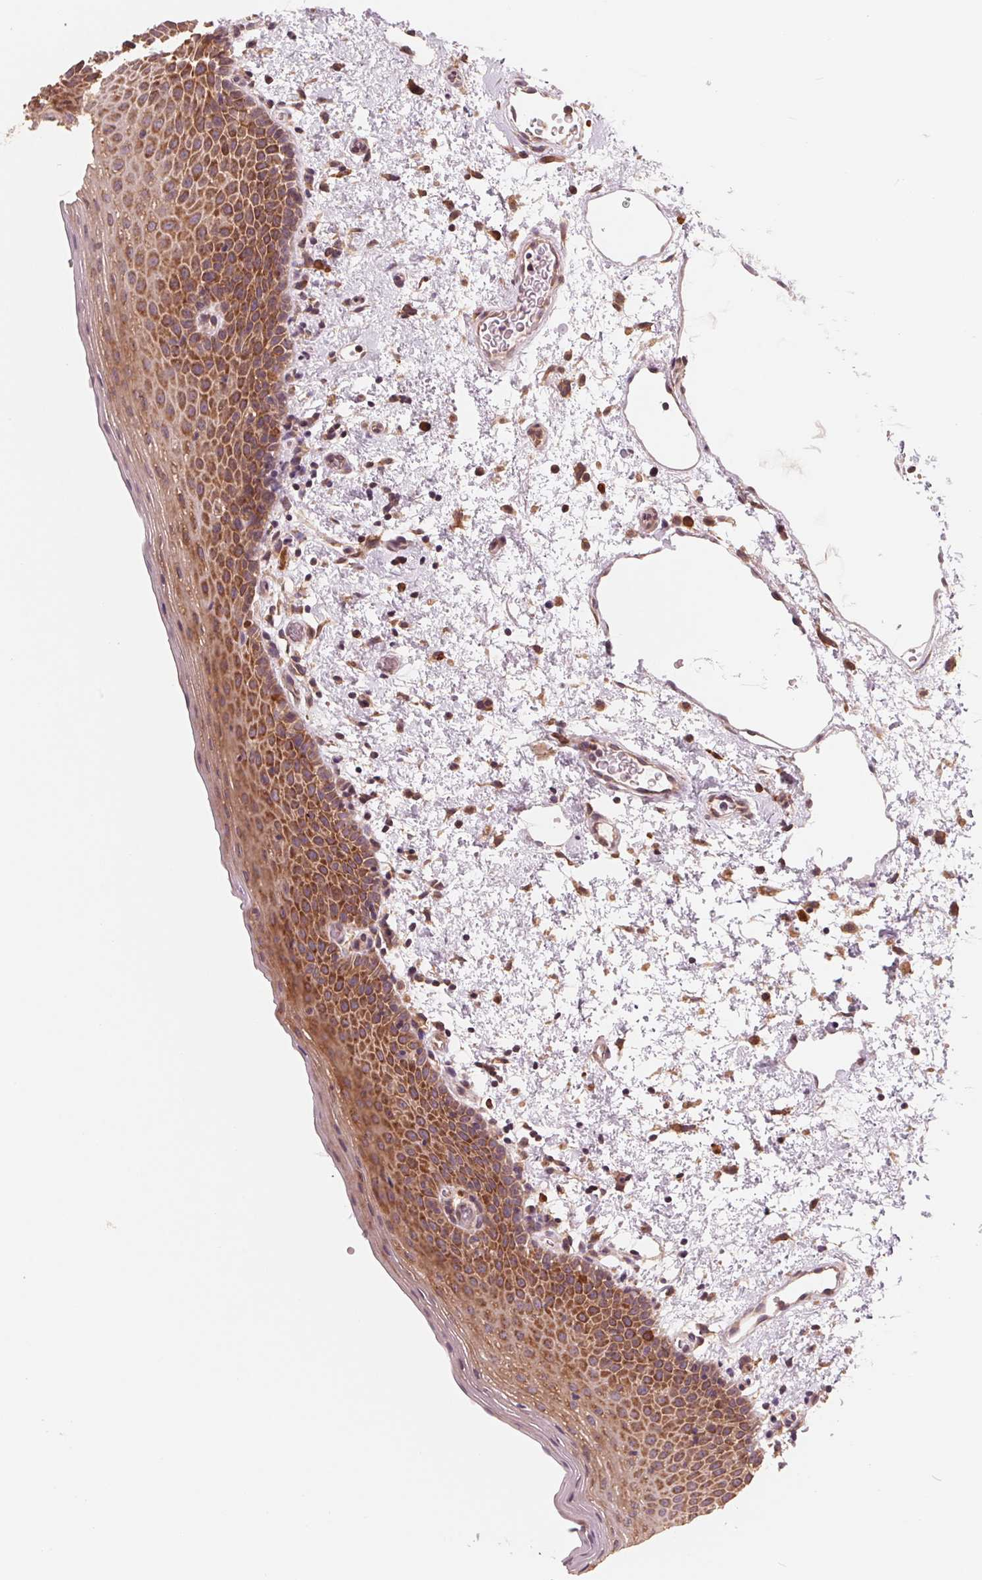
{"staining": {"intensity": "moderate", "quantity": ">75%", "location": "cytoplasmic/membranous"}, "tissue": "oral mucosa", "cell_type": "Squamous epithelial cells", "image_type": "normal", "snomed": [{"axis": "morphology", "description": "Normal tissue, NOS"}, {"axis": "topography", "description": "Oral tissue"}, {"axis": "topography", "description": "Head-Neck"}], "caption": "Immunohistochemical staining of benign oral mucosa shows moderate cytoplasmic/membranous protein expression in about >75% of squamous epithelial cells. The protein is stained brown, and the nuclei are stained in blue (DAB (3,3'-diaminobenzidine) IHC with brightfield microscopy, high magnification).", "gene": "GIGYF2", "patient": {"sex": "female", "age": 55}}